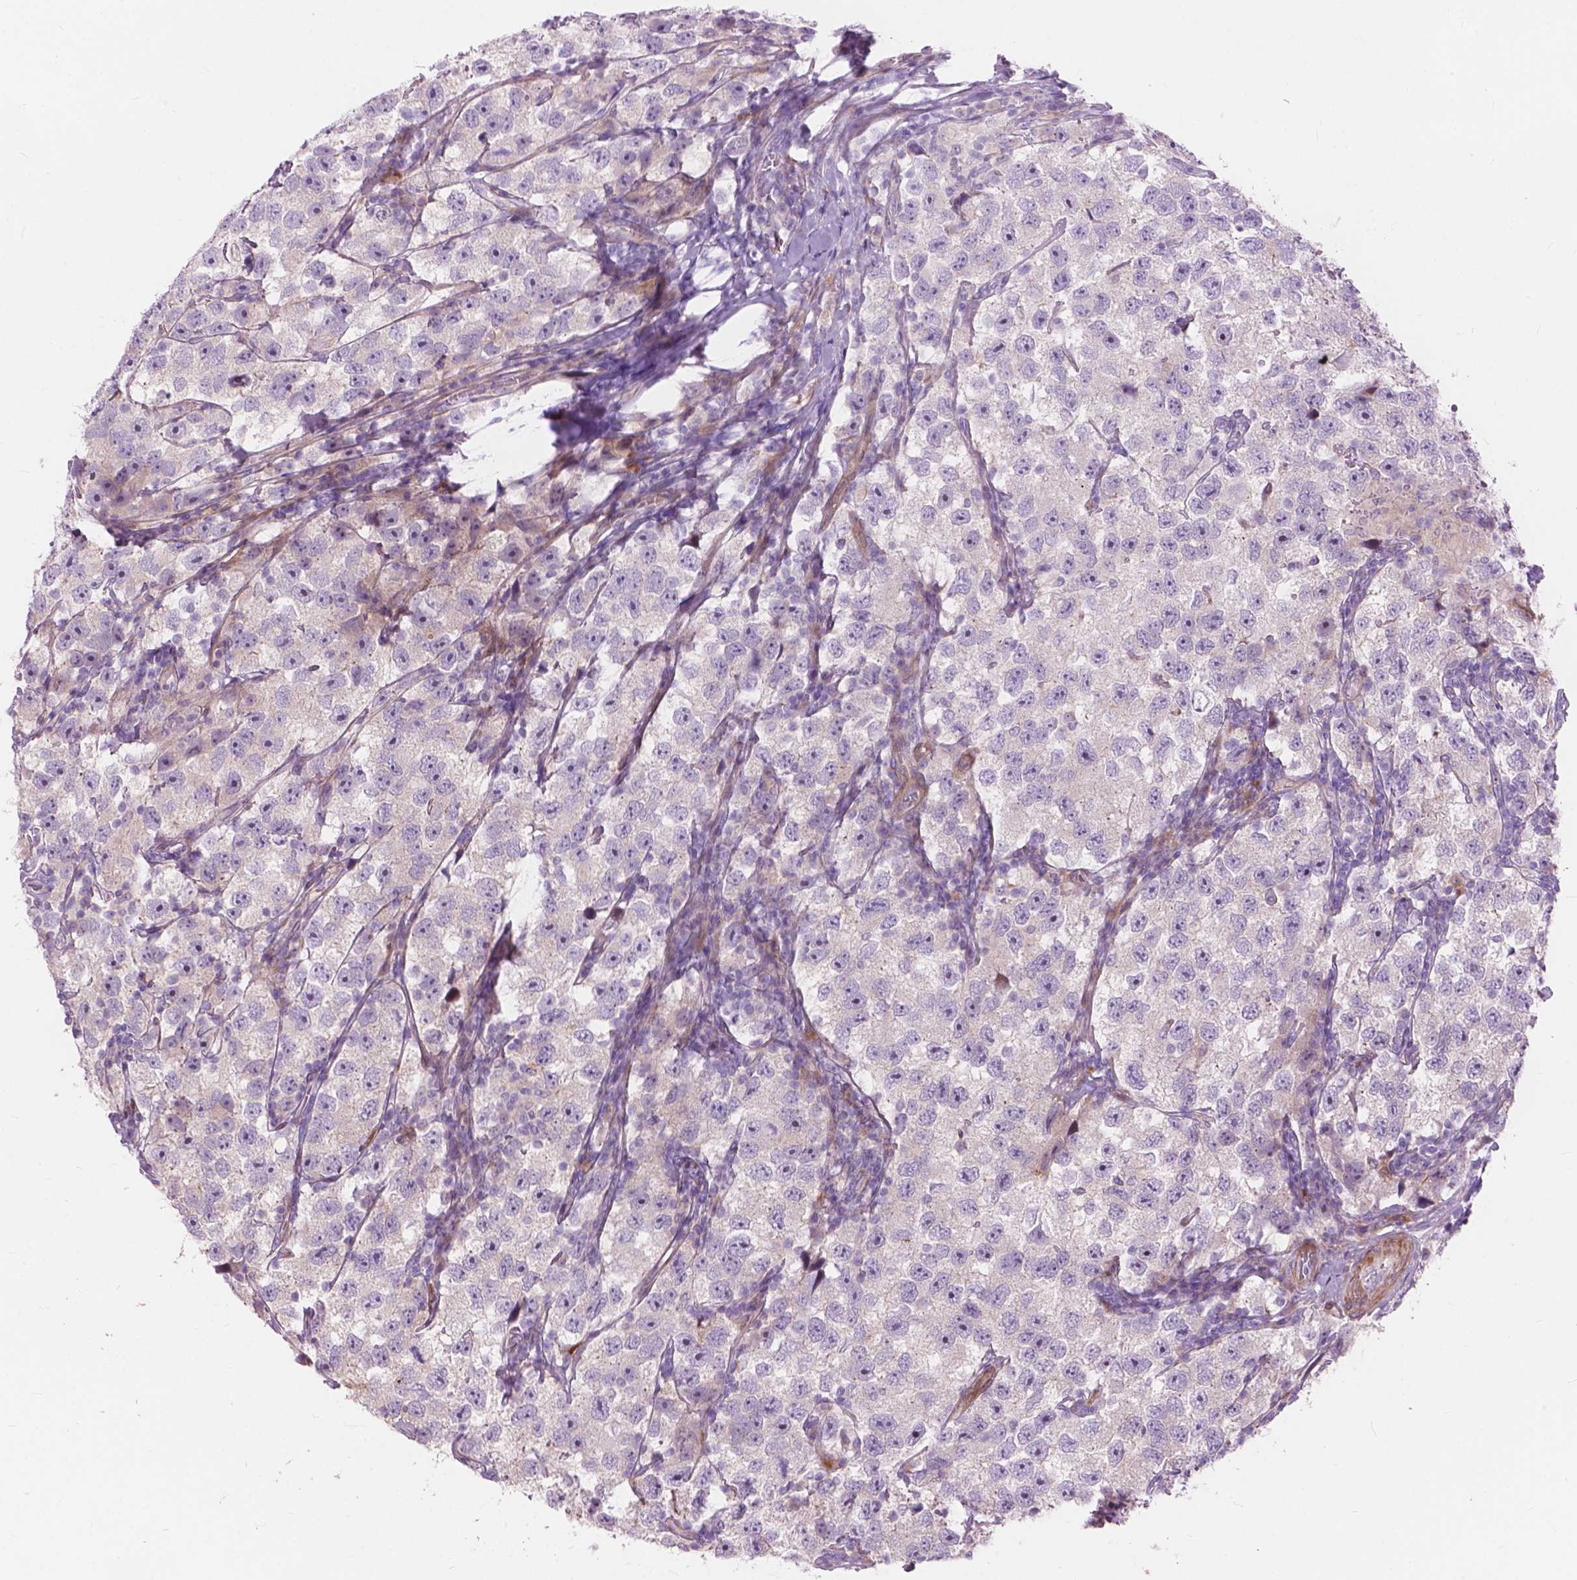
{"staining": {"intensity": "negative", "quantity": "none", "location": "none"}, "tissue": "testis cancer", "cell_type": "Tumor cells", "image_type": "cancer", "snomed": [{"axis": "morphology", "description": "Seminoma, NOS"}, {"axis": "topography", "description": "Testis"}], "caption": "A high-resolution image shows IHC staining of testis seminoma, which displays no significant expression in tumor cells.", "gene": "MORN1", "patient": {"sex": "male", "age": 26}}